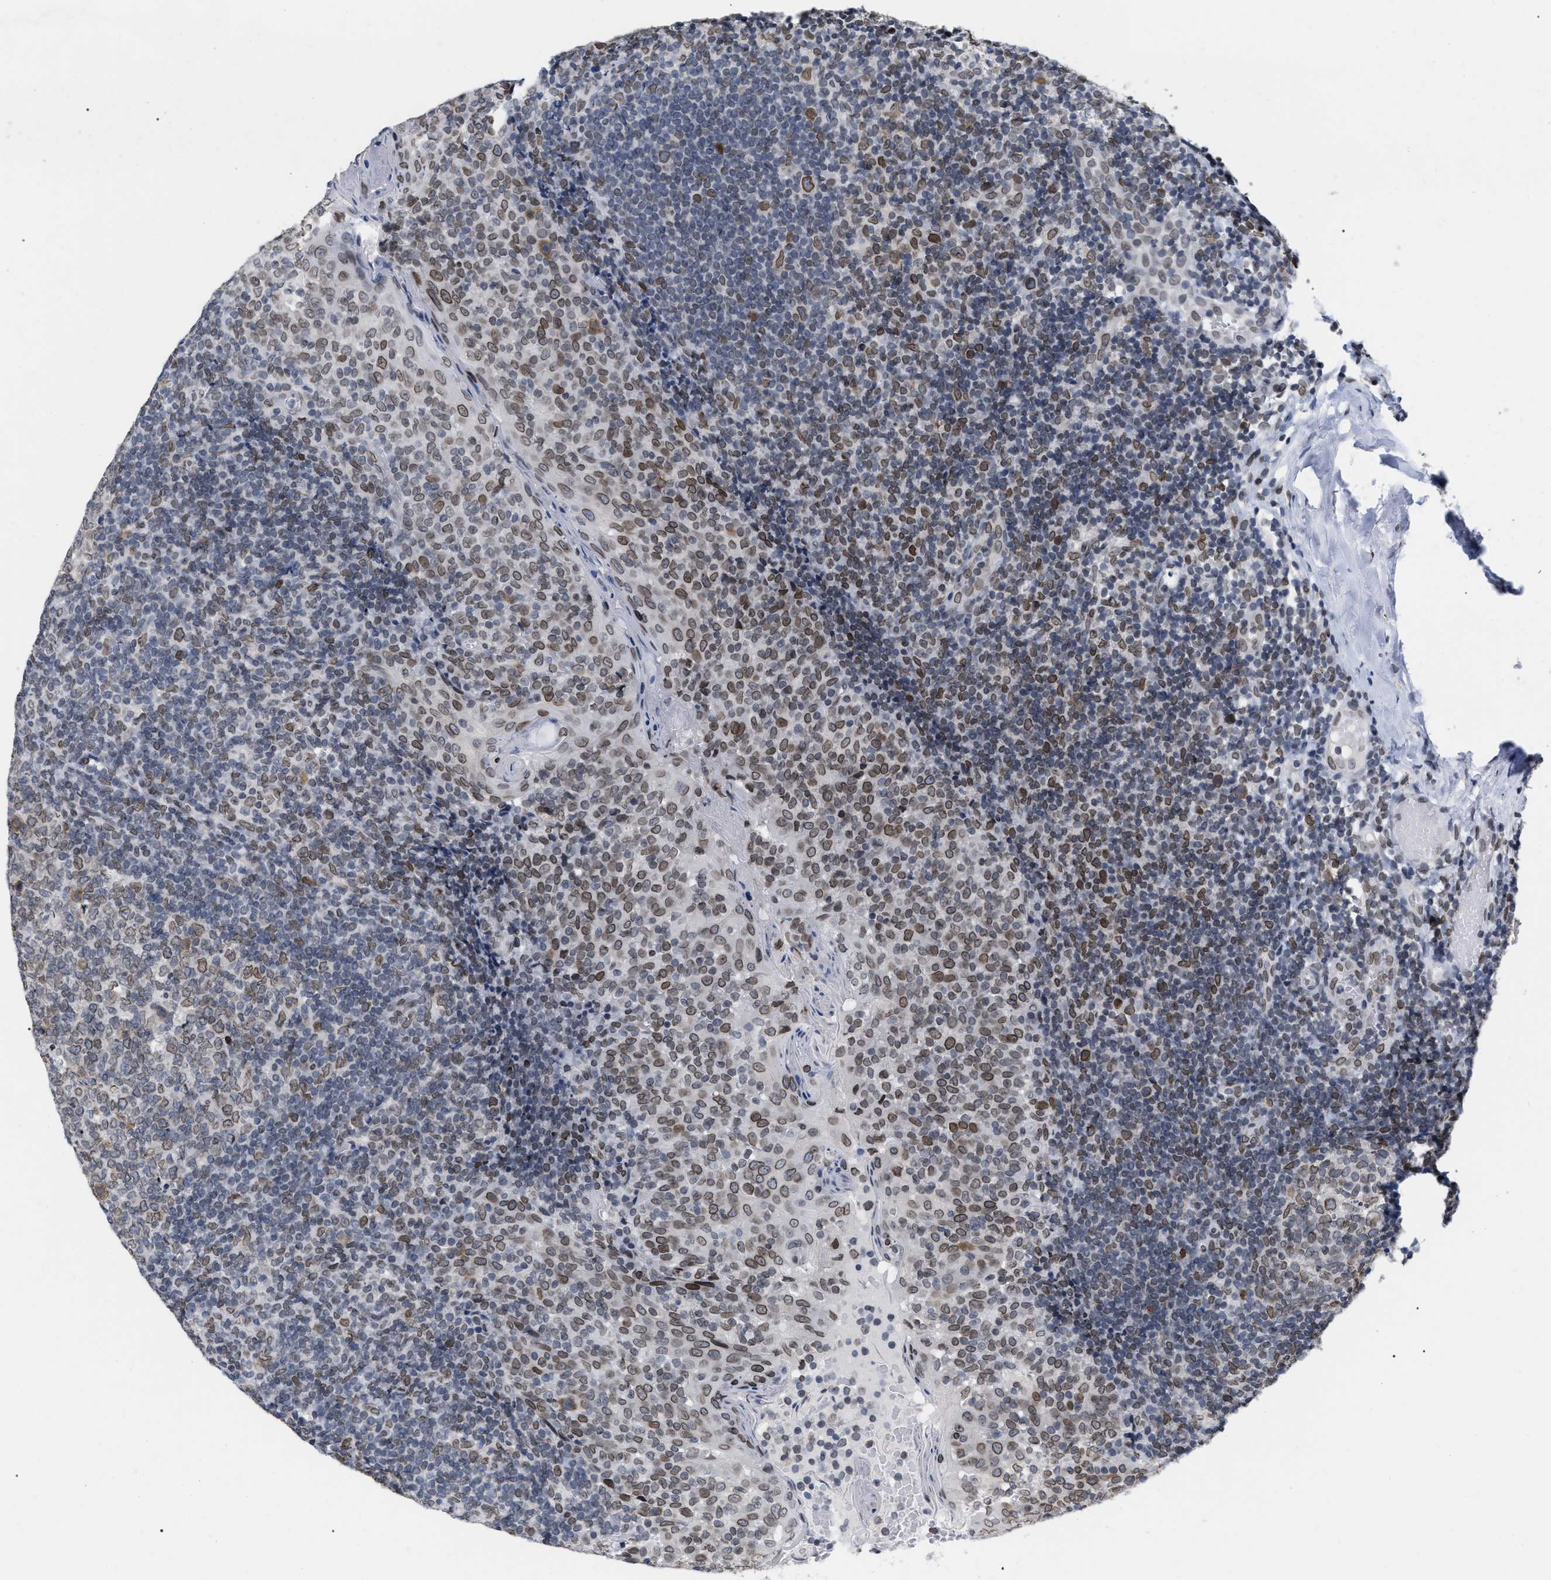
{"staining": {"intensity": "moderate", "quantity": "25%-75%", "location": "cytoplasmic/membranous,nuclear"}, "tissue": "tonsil", "cell_type": "Germinal center cells", "image_type": "normal", "snomed": [{"axis": "morphology", "description": "Normal tissue, NOS"}, {"axis": "topography", "description": "Tonsil"}], "caption": "Tonsil stained with a brown dye exhibits moderate cytoplasmic/membranous,nuclear positive staining in about 25%-75% of germinal center cells.", "gene": "TPR", "patient": {"sex": "female", "age": 19}}